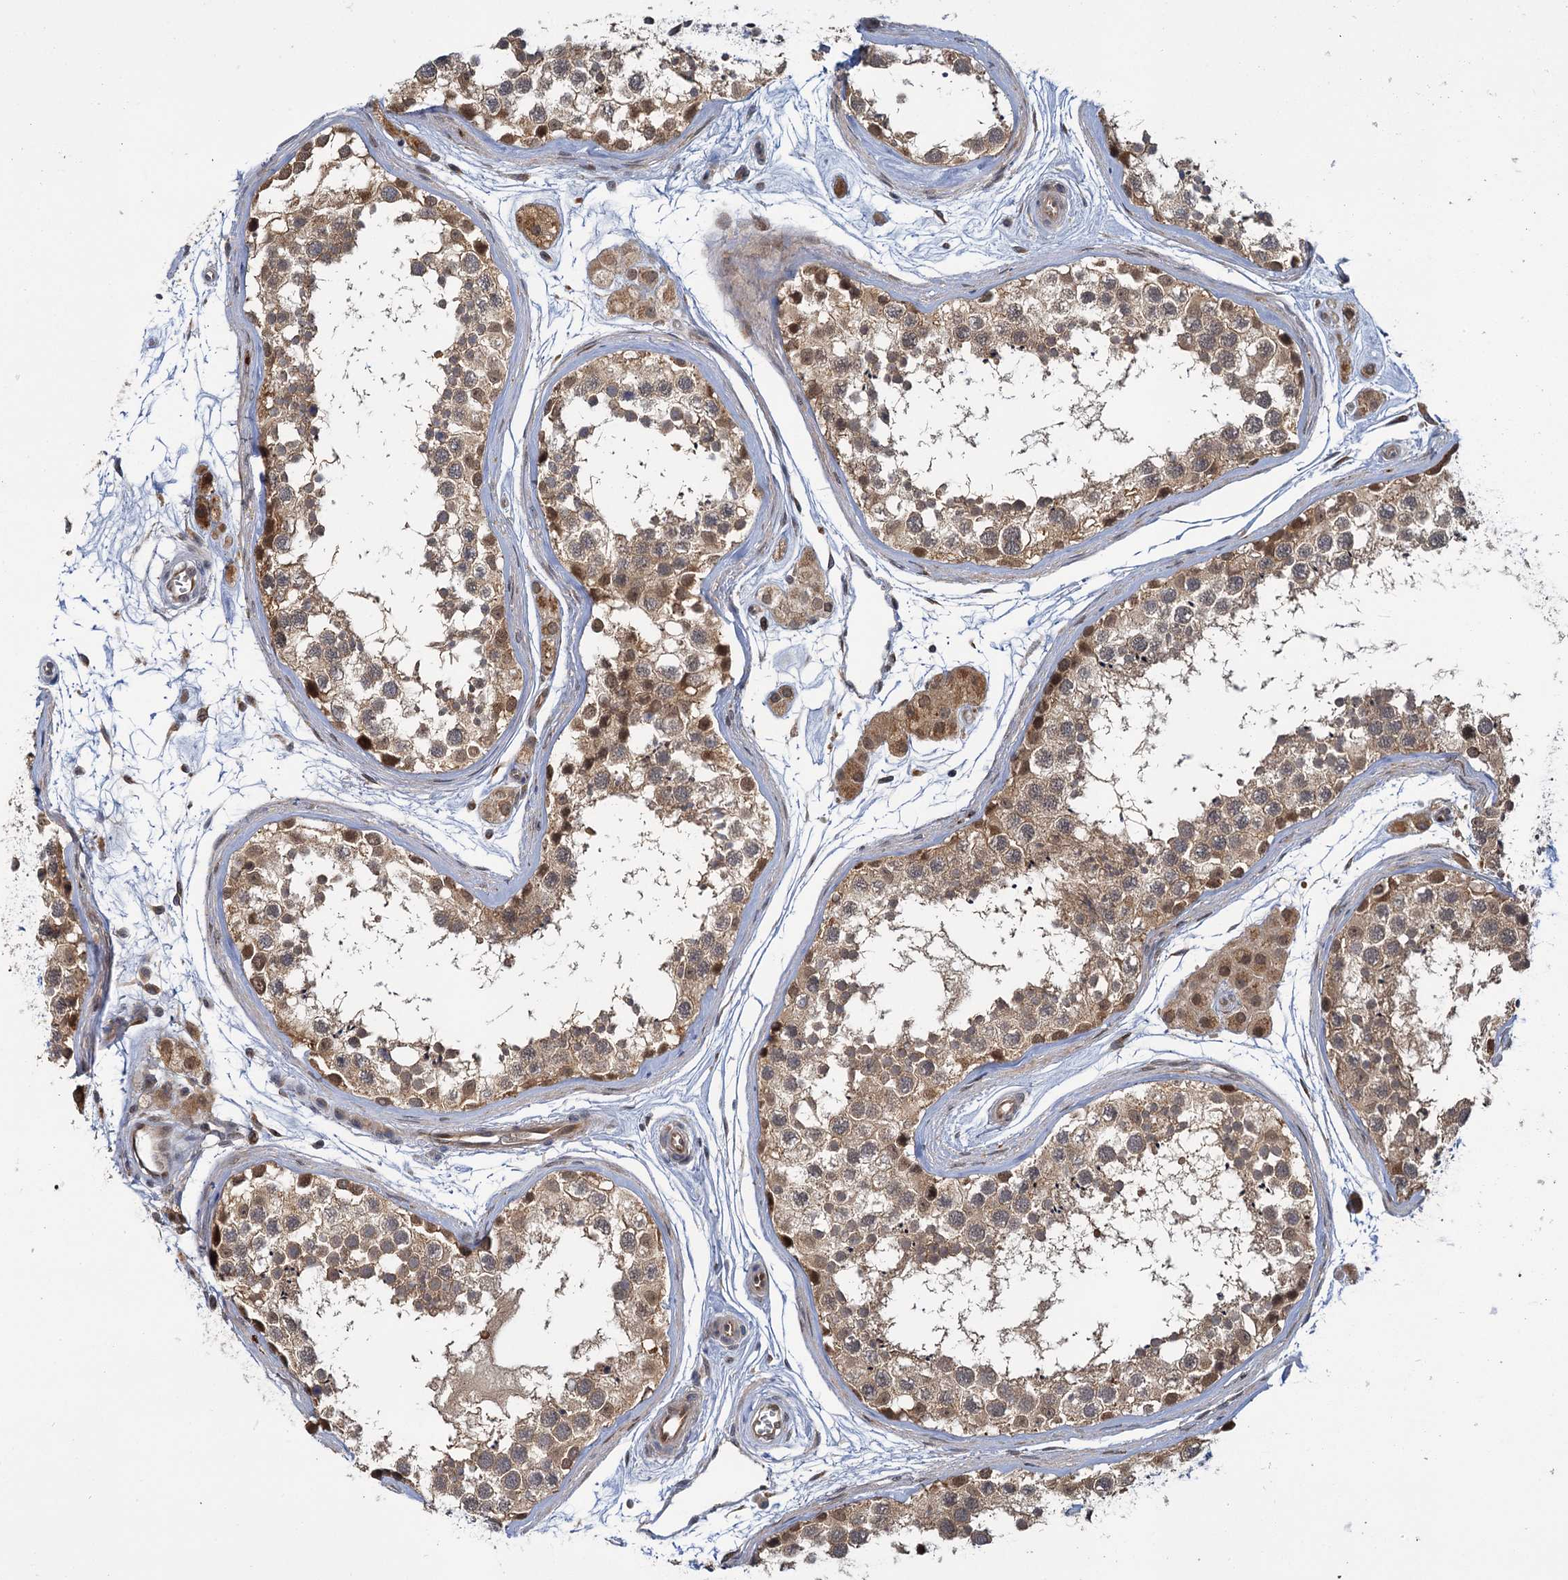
{"staining": {"intensity": "moderate", "quantity": ">75%", "location": "cytoplasmic/membranous"}, "tissue": "testis", "cell_type": "Cells in seminiferous ducts", "image_type": "normal", "snomed": [{"axis": "morphology", "description": "Normal tissue, NOS"}, {"axis": "topography", "description": "Testis"}], "caption": "Cells in seminiferous ducts display medium levels of moderate cytoplasmic/membranous staining in approximately >75% of cells in normal human testis. Immunohistochemistry stains the protein of interest in brown and the nuclei are stained blue.", "gene": "APBA2", "patient": {"sex": "male", "age": 56}}